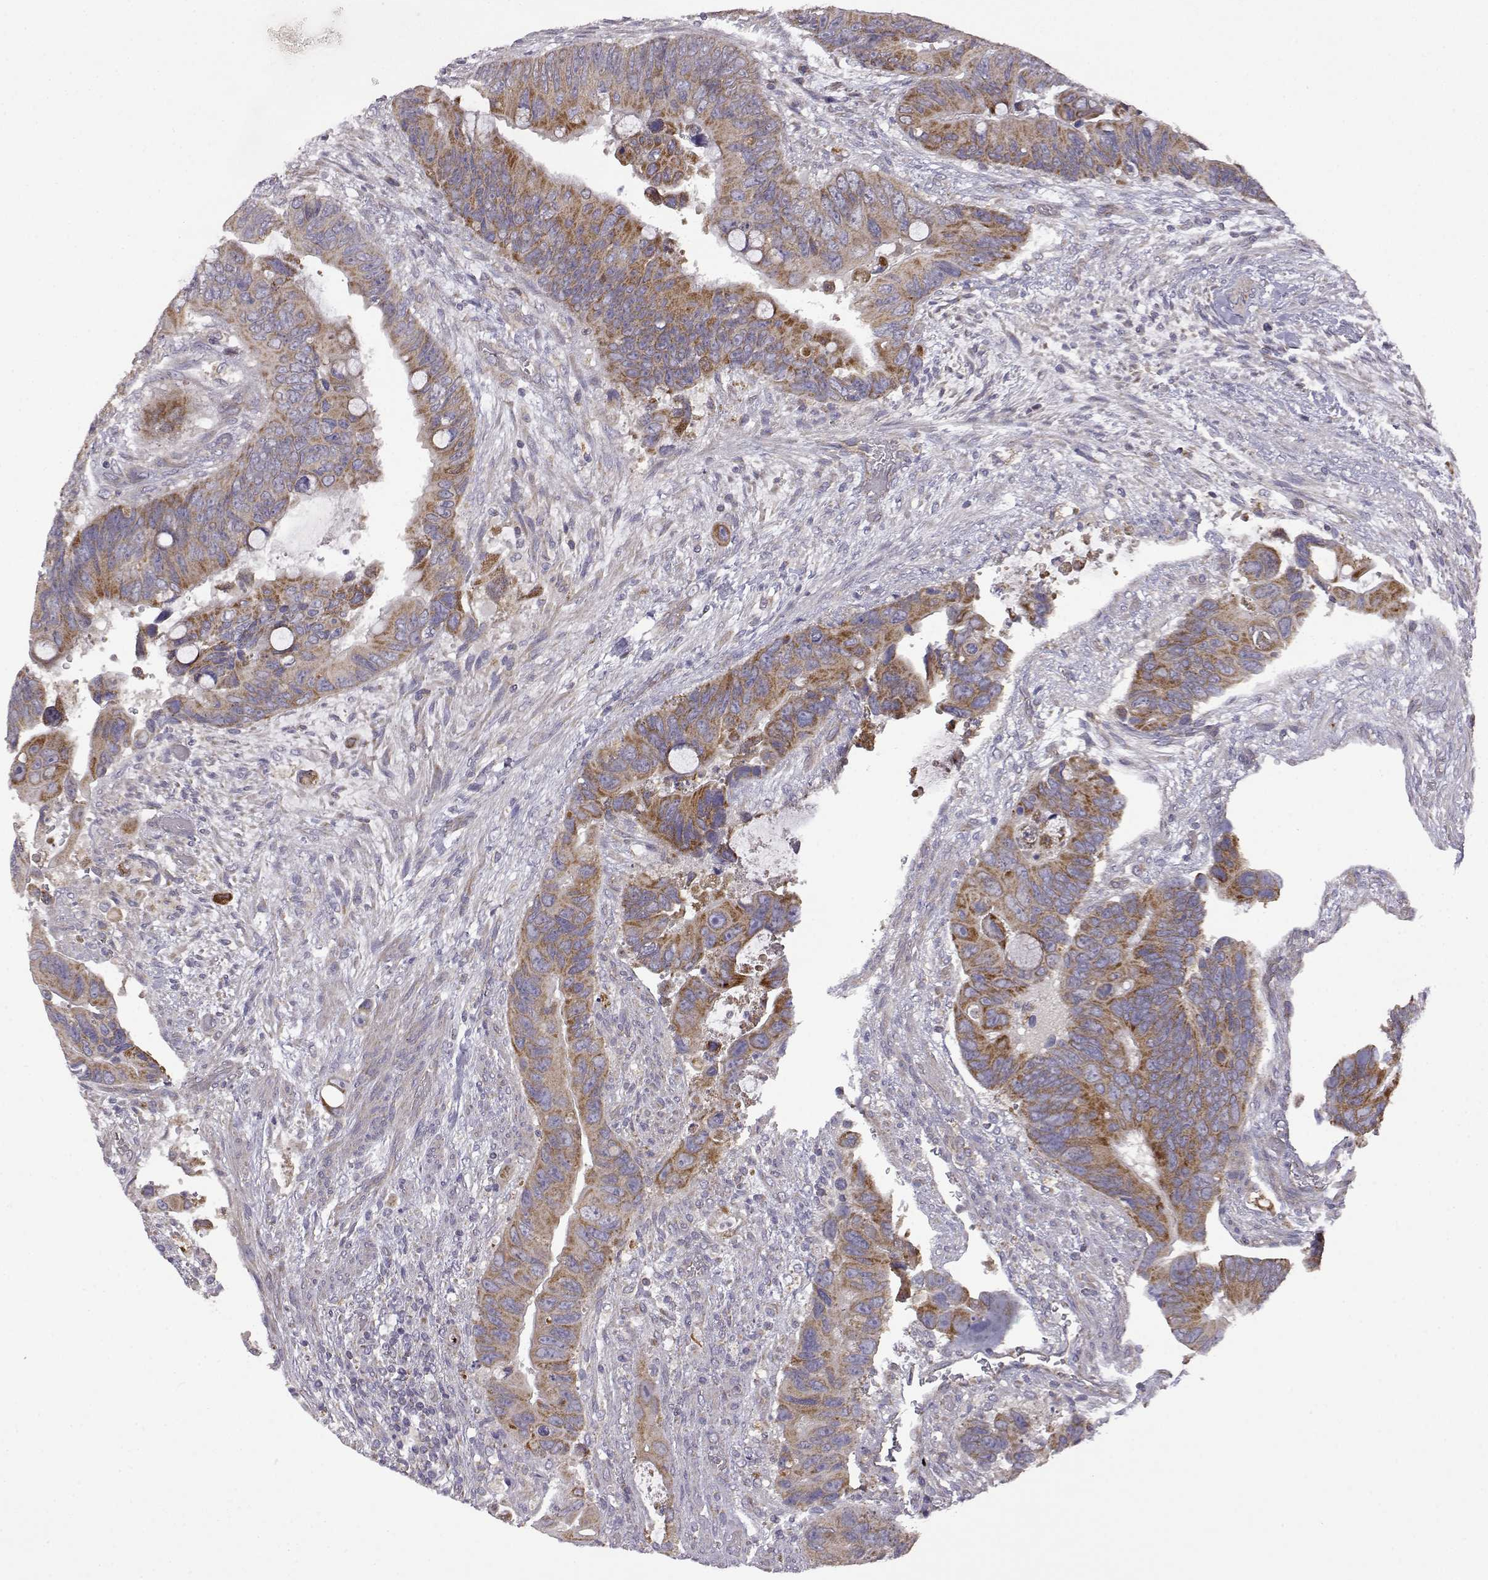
{"staining": {"intensity": "weak", "quantity": "25%-75%", "location": "cytoplasmic/membranous"}, "tissue": "colorectal cancer", "cell_type": "Tumor cells", "image_type": "cancer", "snomed": [{"axis": "morphology", "description": "Adenocarcinoma, NOS"}, {"axis": "topography", "description": "Rectum"}], "caption": "Human colorectal cancer stained for a protein (brown) displays weak cytoplasmic/membranous positive expression in approximately 25%-75% of tumor cells.", "gene": "DDC", "patient": {"sex": "male", "age": 63}}